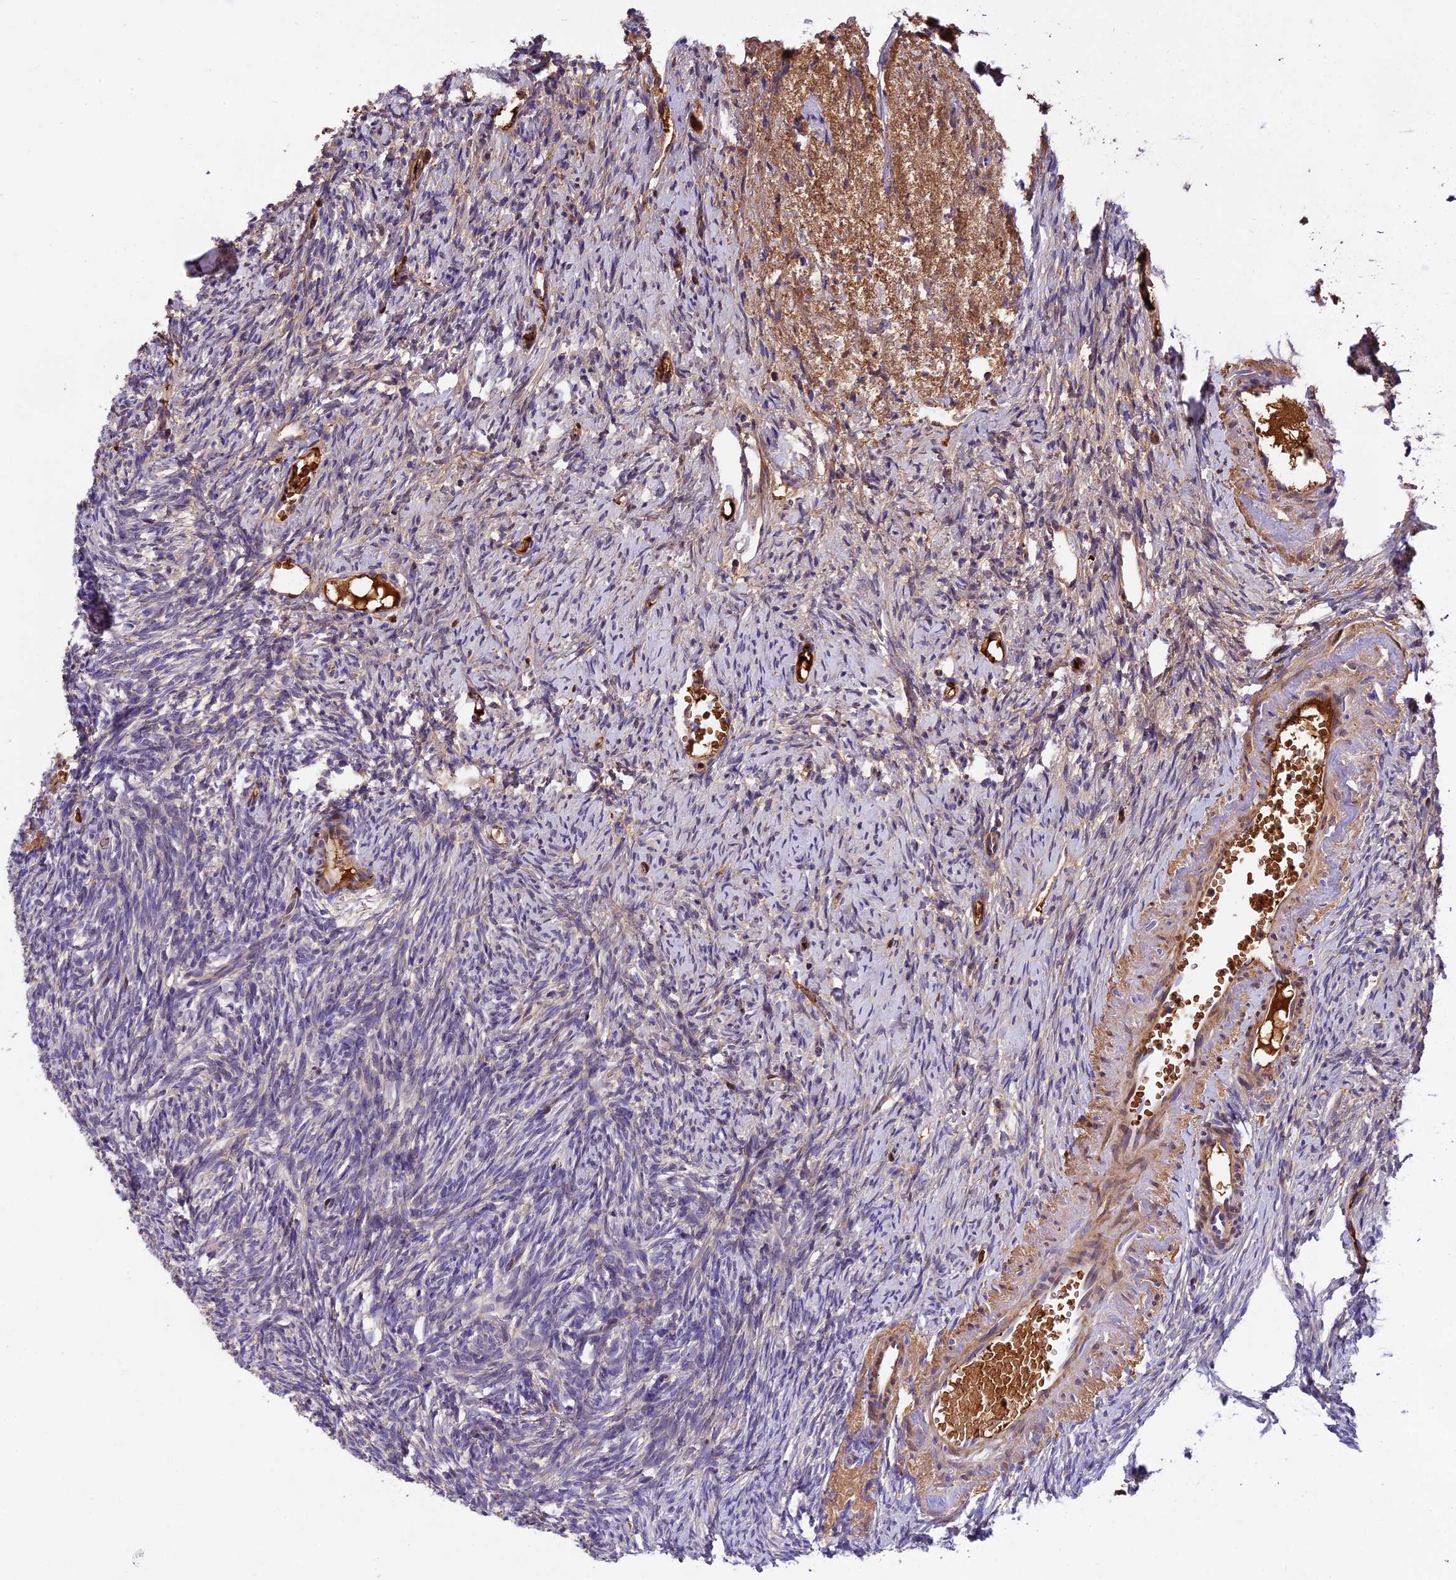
{"staining": {"intensity": "moderate", "quantity": ">75%", "location": "cytoplasmic/membranous"}, "tissue": "ovary", "cell_type": "Follicle cells", "image_type": "normal", "snomed": [{"axis": "morphology", "description": "Normal tissue, NOS"}, {"axis": "topography", "description": "Ovary"}], "caption": "Unremarkable ovary exhibits moderate cytoplasmic/membranous expression in approximately >75% of follicle cells, visualized by immunohistochemistry.", "gene": "PHAF1", "patient": {"sex": "female", "age": 51}}